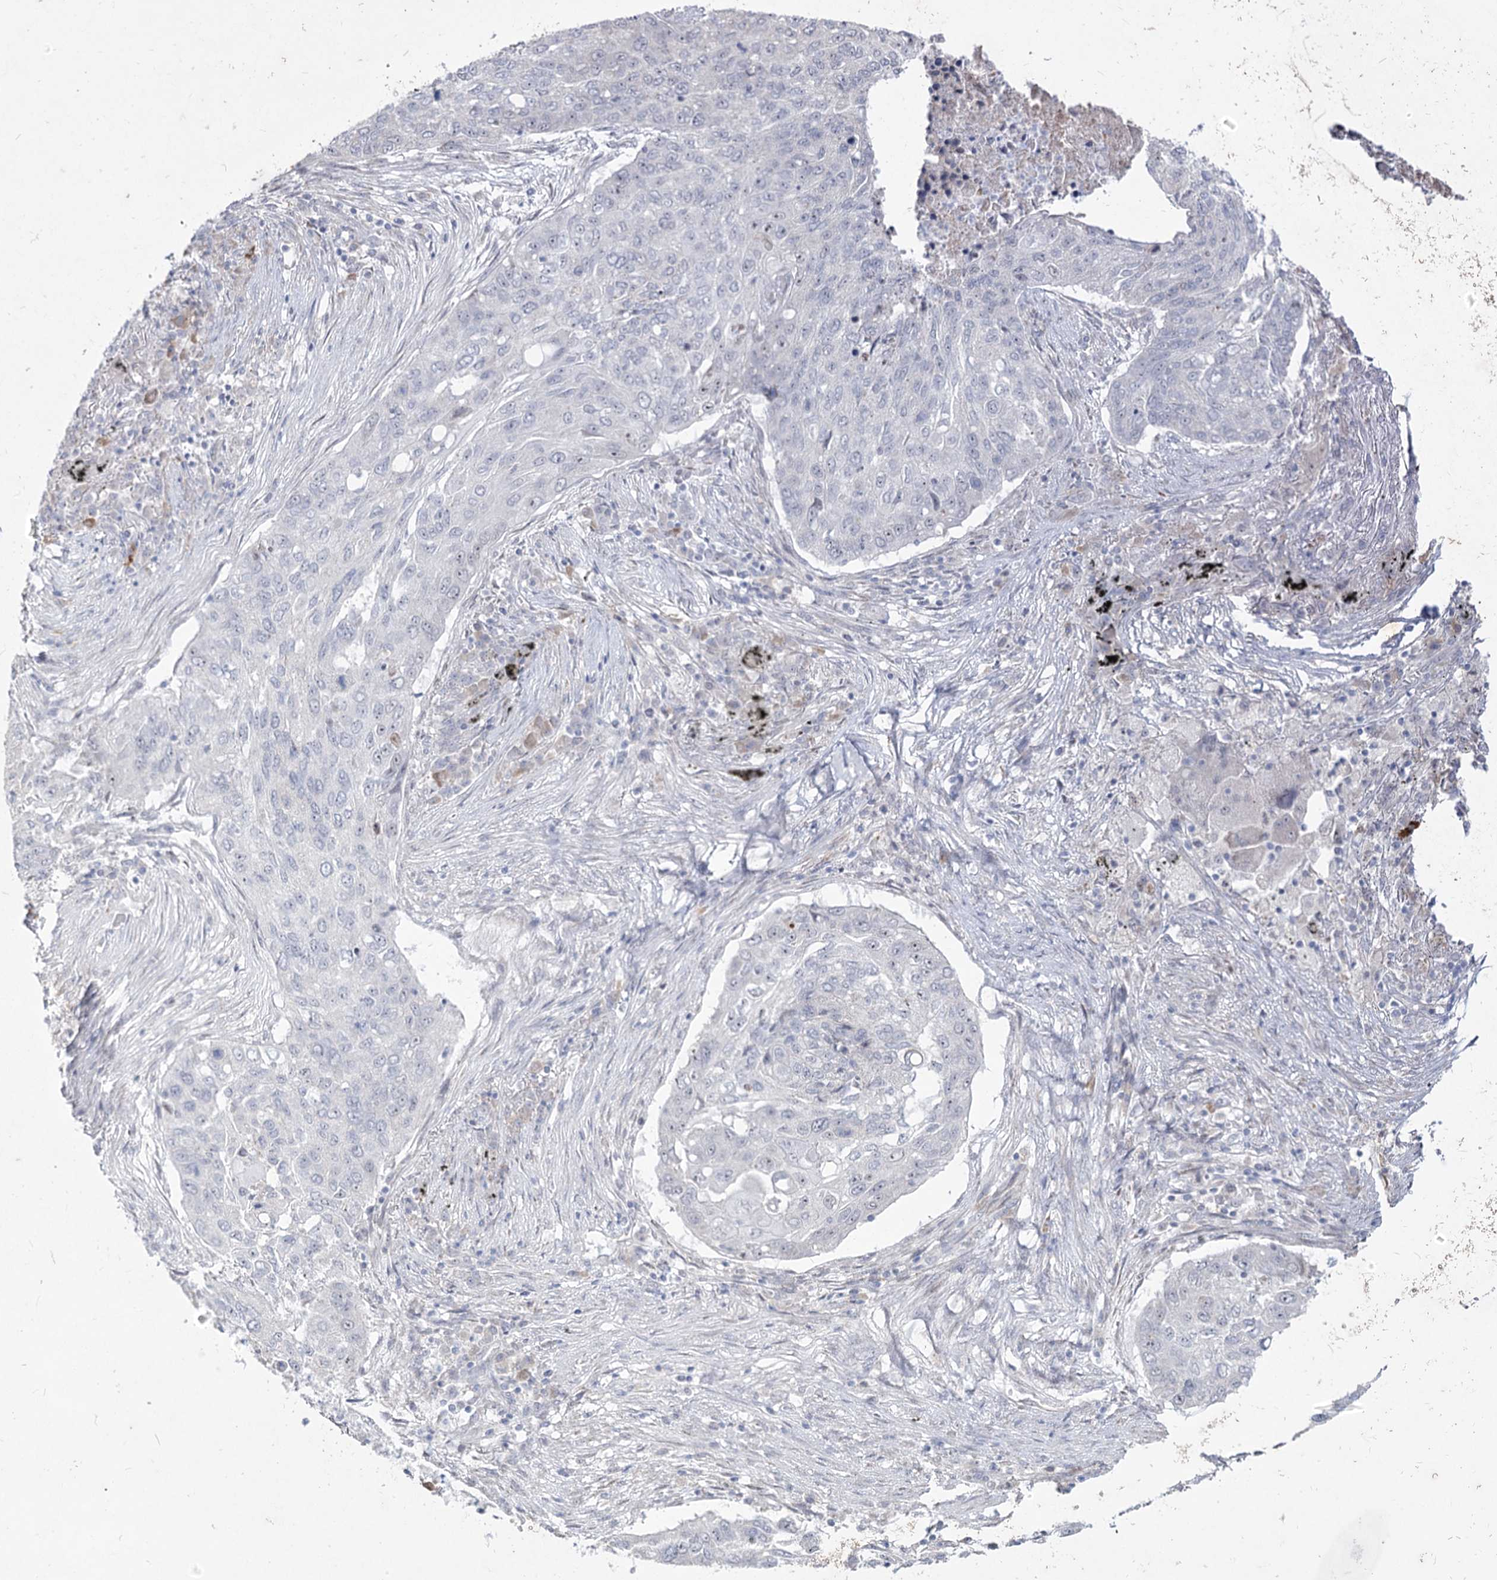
{"staining": {"intensity": "negative", "quantity": "none", "location": "none"}, "tissue": "lung cancer", "cell_type": "Tumor cells", "image_type": "cancer", "snomed": [{"axis": "morphology", "description": "Squamous cell carcinoma, NOS"}, {"axis": "topography", "description": "Lung"}], "caption": "High magnification brightfield microscopy of squamous cell carcinoma (lung) stained with DAB (3,3'-diaminobenzidine) (brown) and counterstained with hematoxylin (blue): tumor cells show no significant positivity. Nuclei are stained in blue.", "gene": "DDX50", "patient": {"sex": "female", "age": 63}}